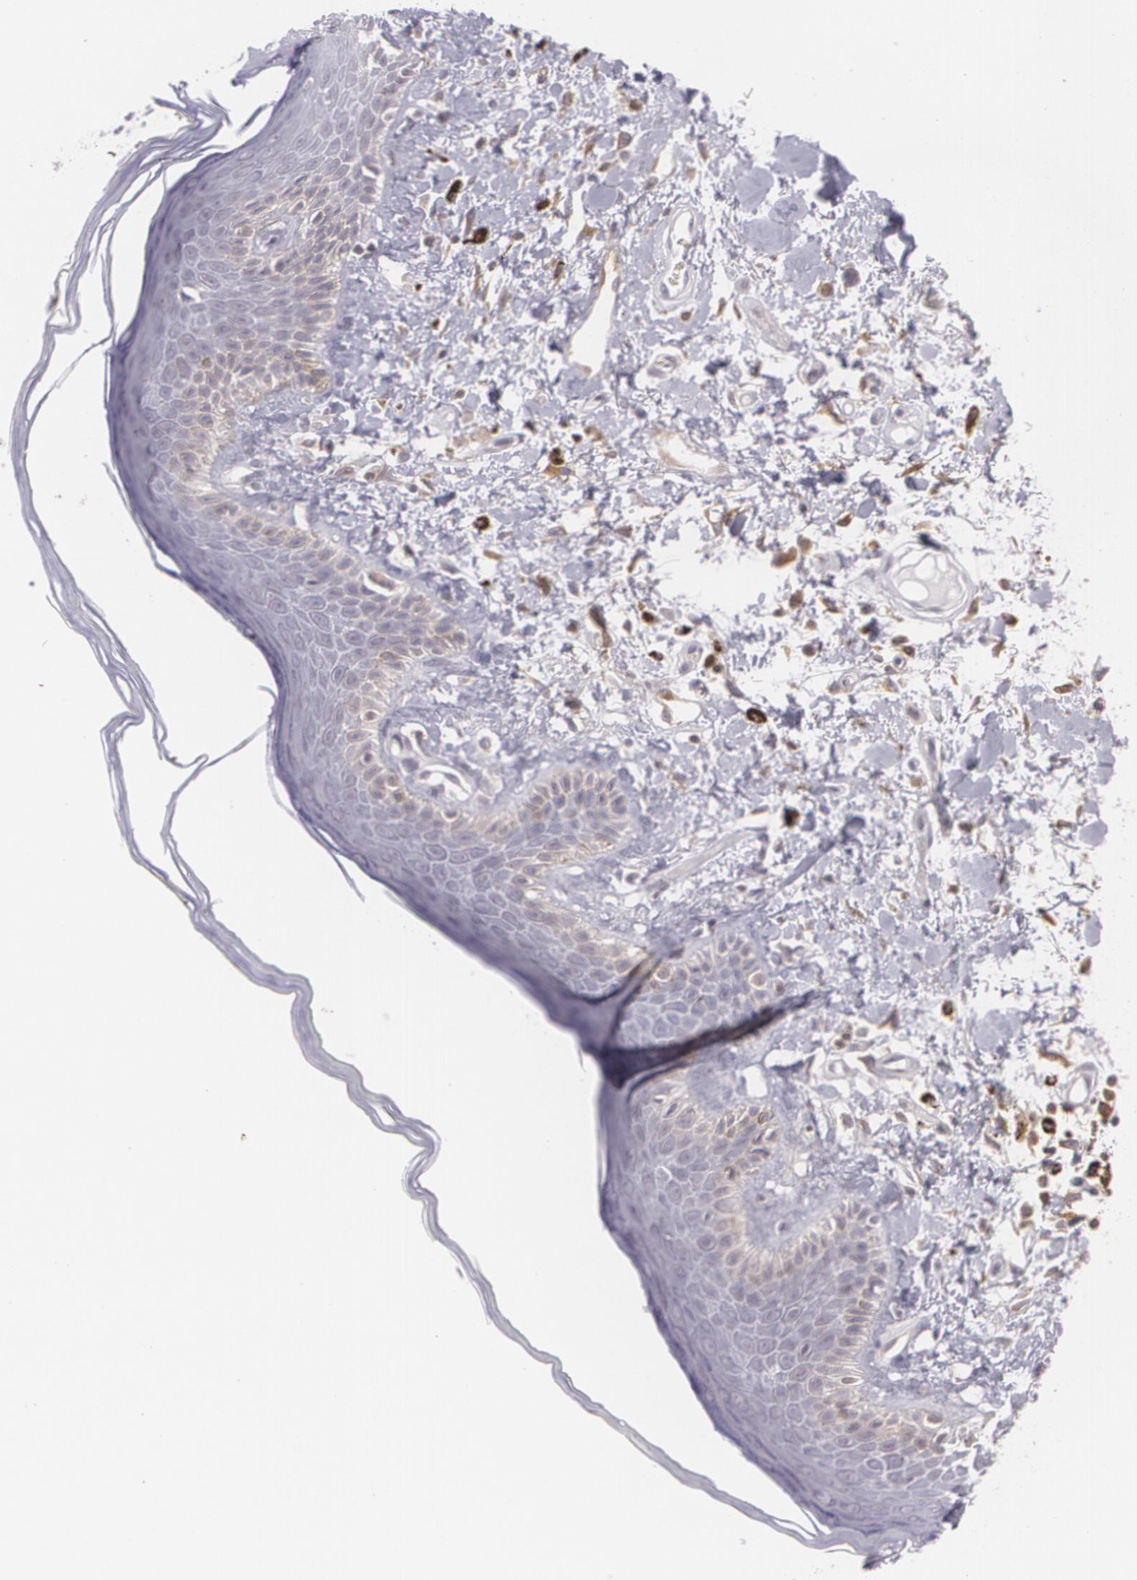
{"staining": {"intensity": "weak", "quantity": "<25%", "location": "cytoplasmic/membranous"}, "tissue": "skin", "cell_type": "Epidermal cells", "image_type": "normal", "snomed": [{"axis": "morphology", "description": "Normal tissue, NOS"}, {"axis": "topography", "description": "Anal"}], "caption": "High power microscopy photomicrograph of an immunohistochemistry (IHC) image of unremarkable skin, revealing no significant expression in epidermal cells.", "gene": "BIN1", "patient": {"sex": "female", "age": 78}}